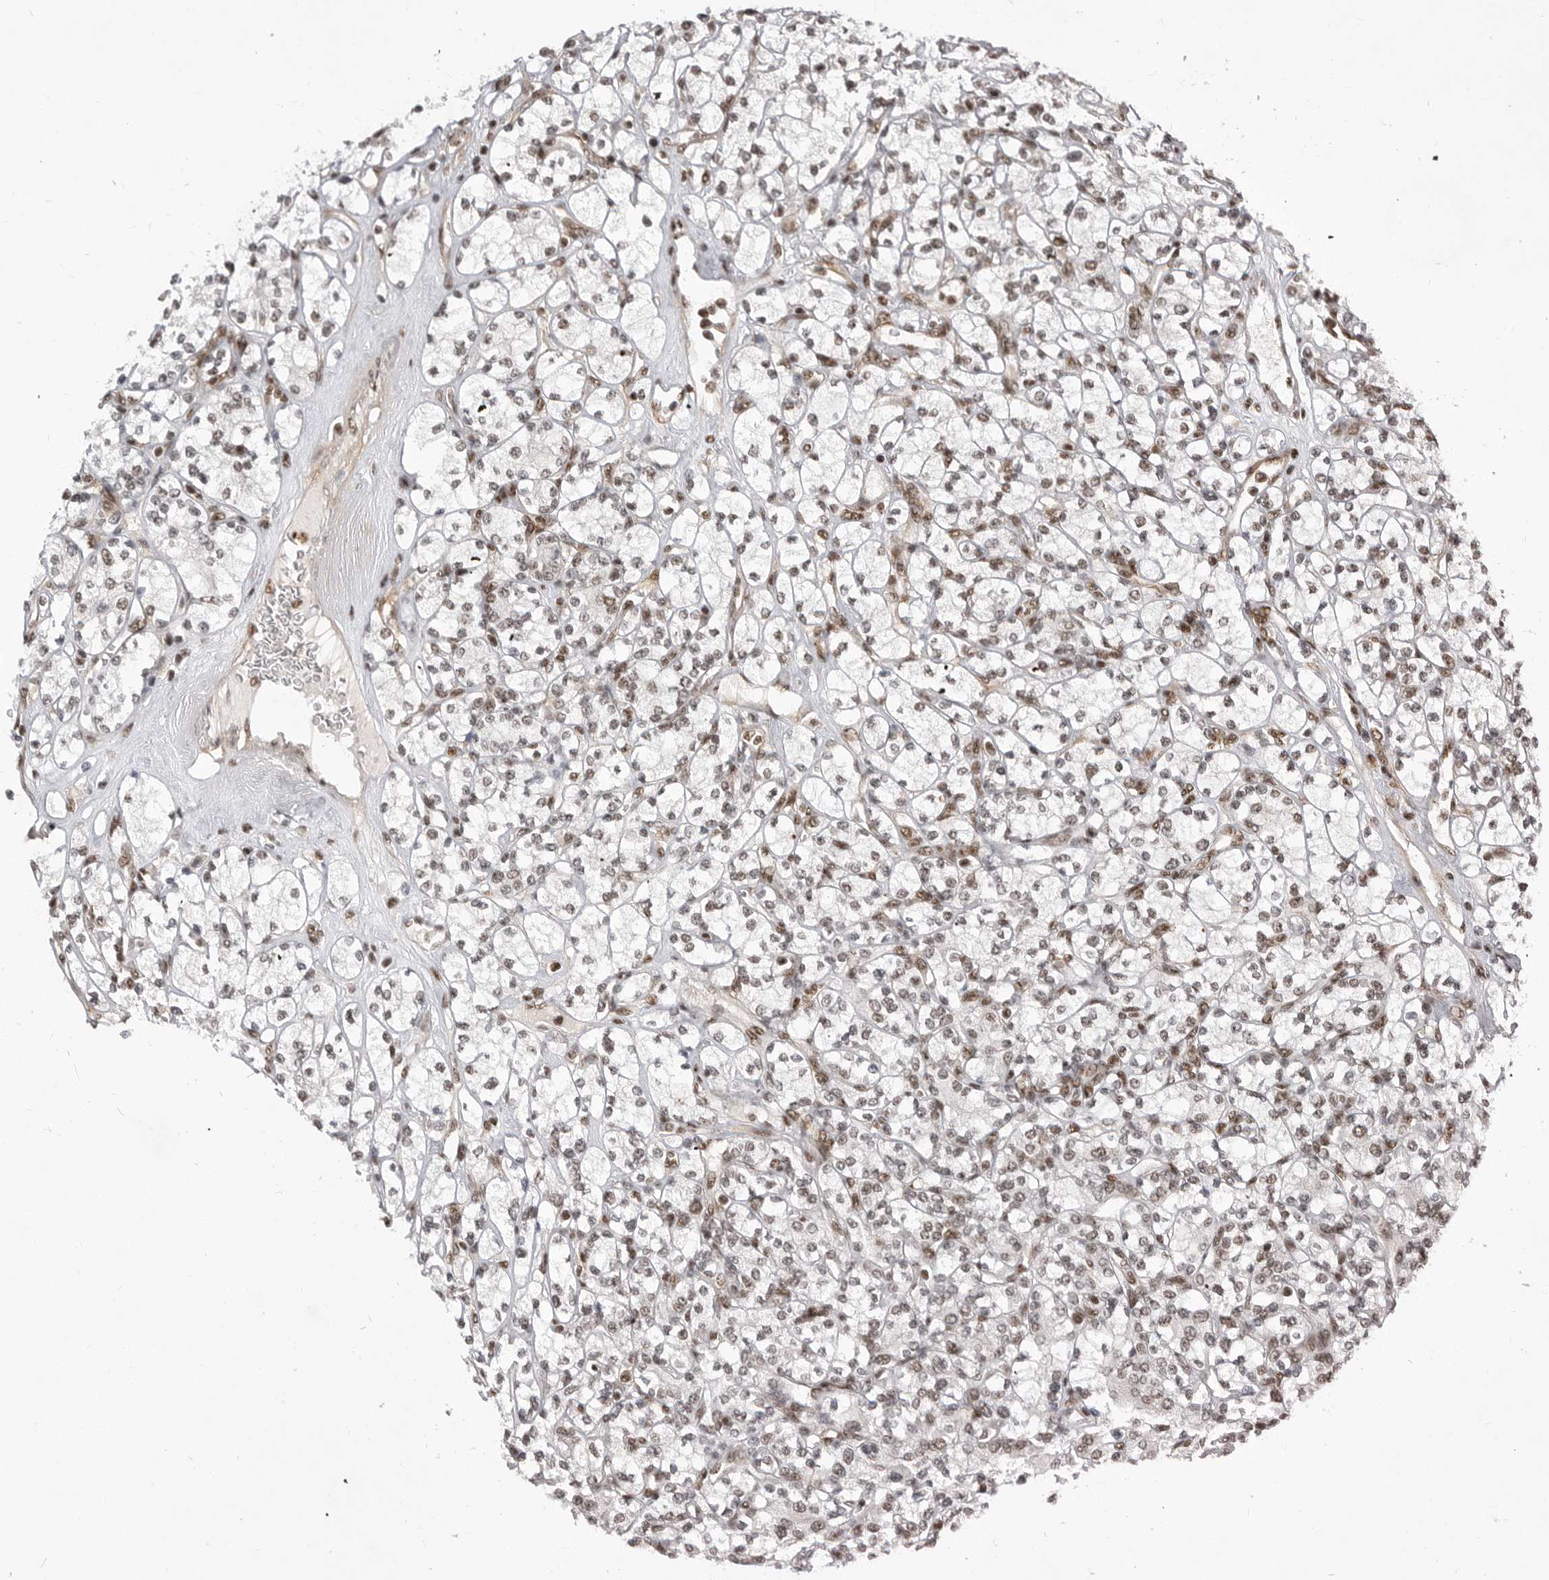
{"staining": {"intensity": "moderate", "quantity": "25%-75%", "location": "nuclear"}, "tissue": "renal cancer", "cell_type": "Tumor cells", "image_type": "cancer", "snomed": [{"axis": "morphology", "description": "Adenocarcinoma, NOS"}, {"axis": "topography", "description": "Kidney"}], "caption": "Approximately 25%-75% of tumor cells in human renal cancer (adenocarcinoma) exhibit moderate nuclear protein staining as visualized by brown immunohistochemical staining.", "gene": "PPP1R8", "patient": {"sex": "male", "age": 77}}